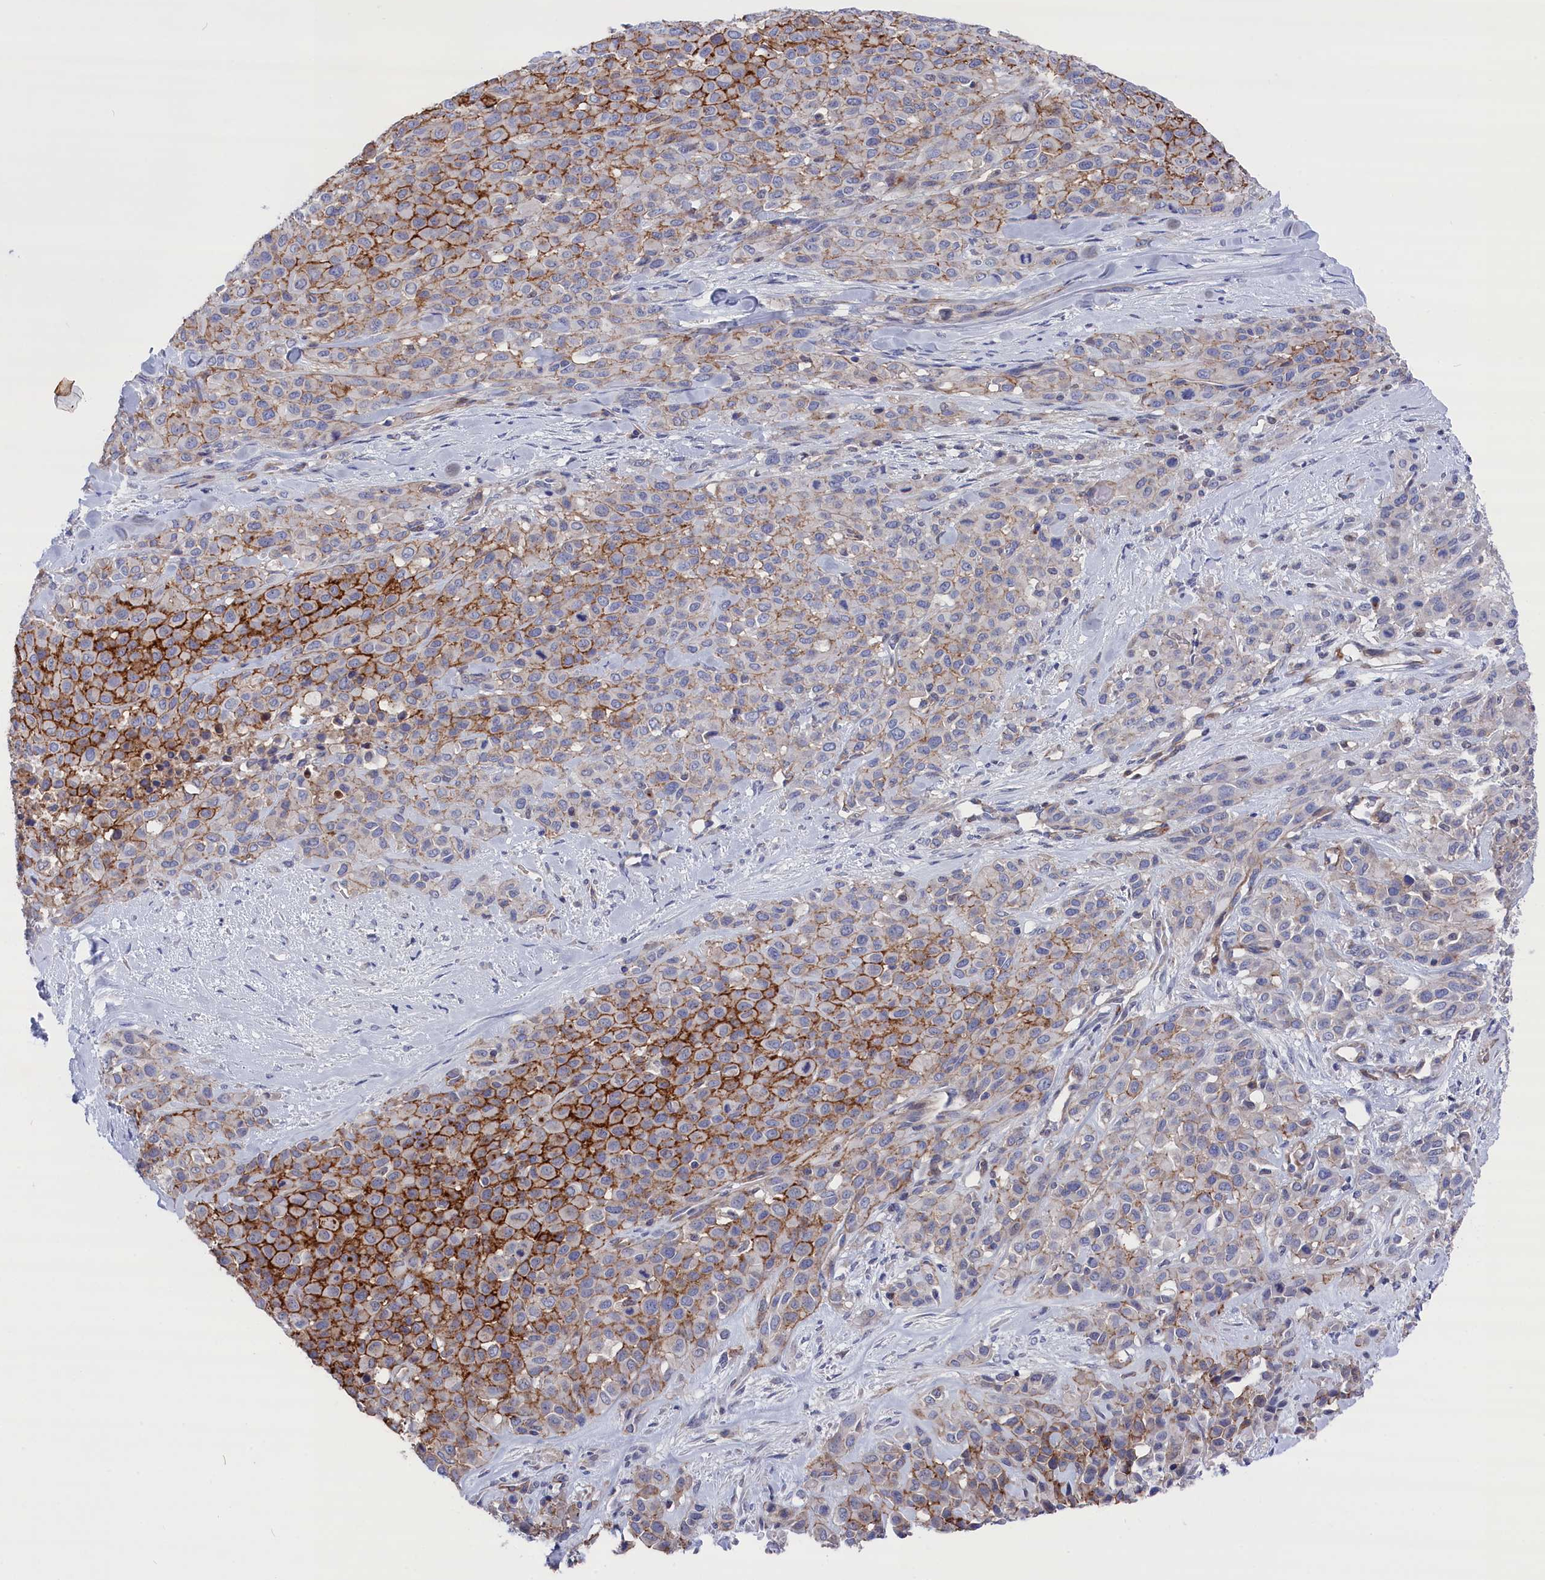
{"staining": {"intensity": "strong", "quantity": "25%-75%", "location": "cytoplasmic/membranous"}, "tissue": "melanoma", "cell_type": "Tumor cells", "image_type": "cancer", "snomed": [{"axis": "morphology", "description": "Malignant melanoma, Metastatic site"}, {"axis": "topography", "description": "Skin"}], "caption": "Malignant melanoma (metastatic site) tissue shows strong cytoplasmic/membranous staining in approximately 25%-75% of tumor cells, visualized by immunohistochemistry.", "gene": "GPR108", "patient": {"sex": "female", "age": 81}}